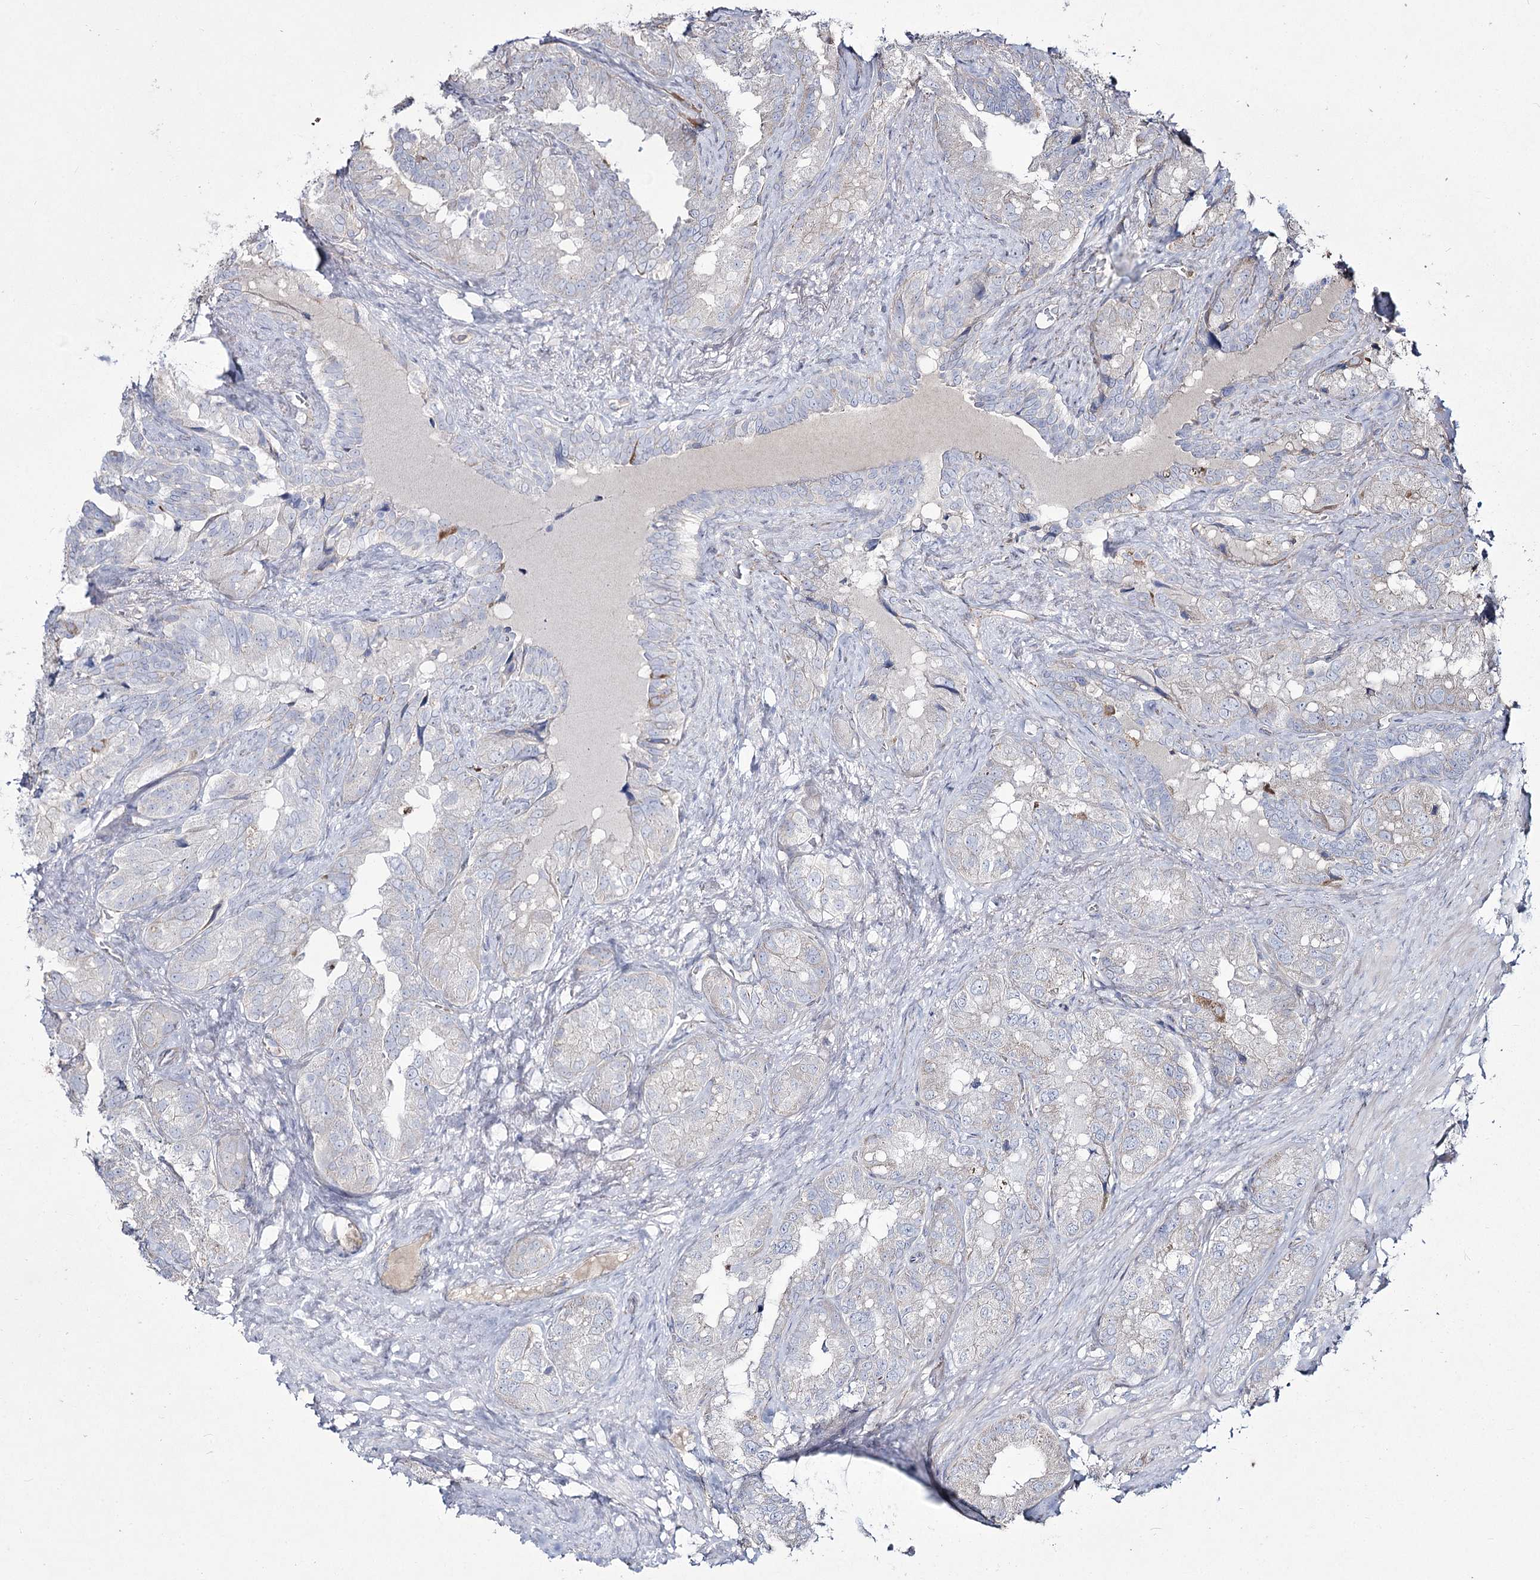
{"staining": {"intensity": "negative", "quantity": "none", "location": "none"}, "tissue": "seminal vesicle", "cell_type": "Glandular cells", "image_type": "normal", "snomed": [{"axis": "morphology", "description": "Normal tissue, NOS"}, {"axis": "topography", "description": "Seminal veicle"}, {"axis": "topography", "description": "Peripheral nerve tissue"}], "caption": "This image is of normal seminal vesicle stained with immunohistochemistry to label a protein in brown with the nuclei are counter-stained blue. There is no positivity in glandular cells.", "gene": "ME3", "patient": {"sex": "male", "age": 67}}